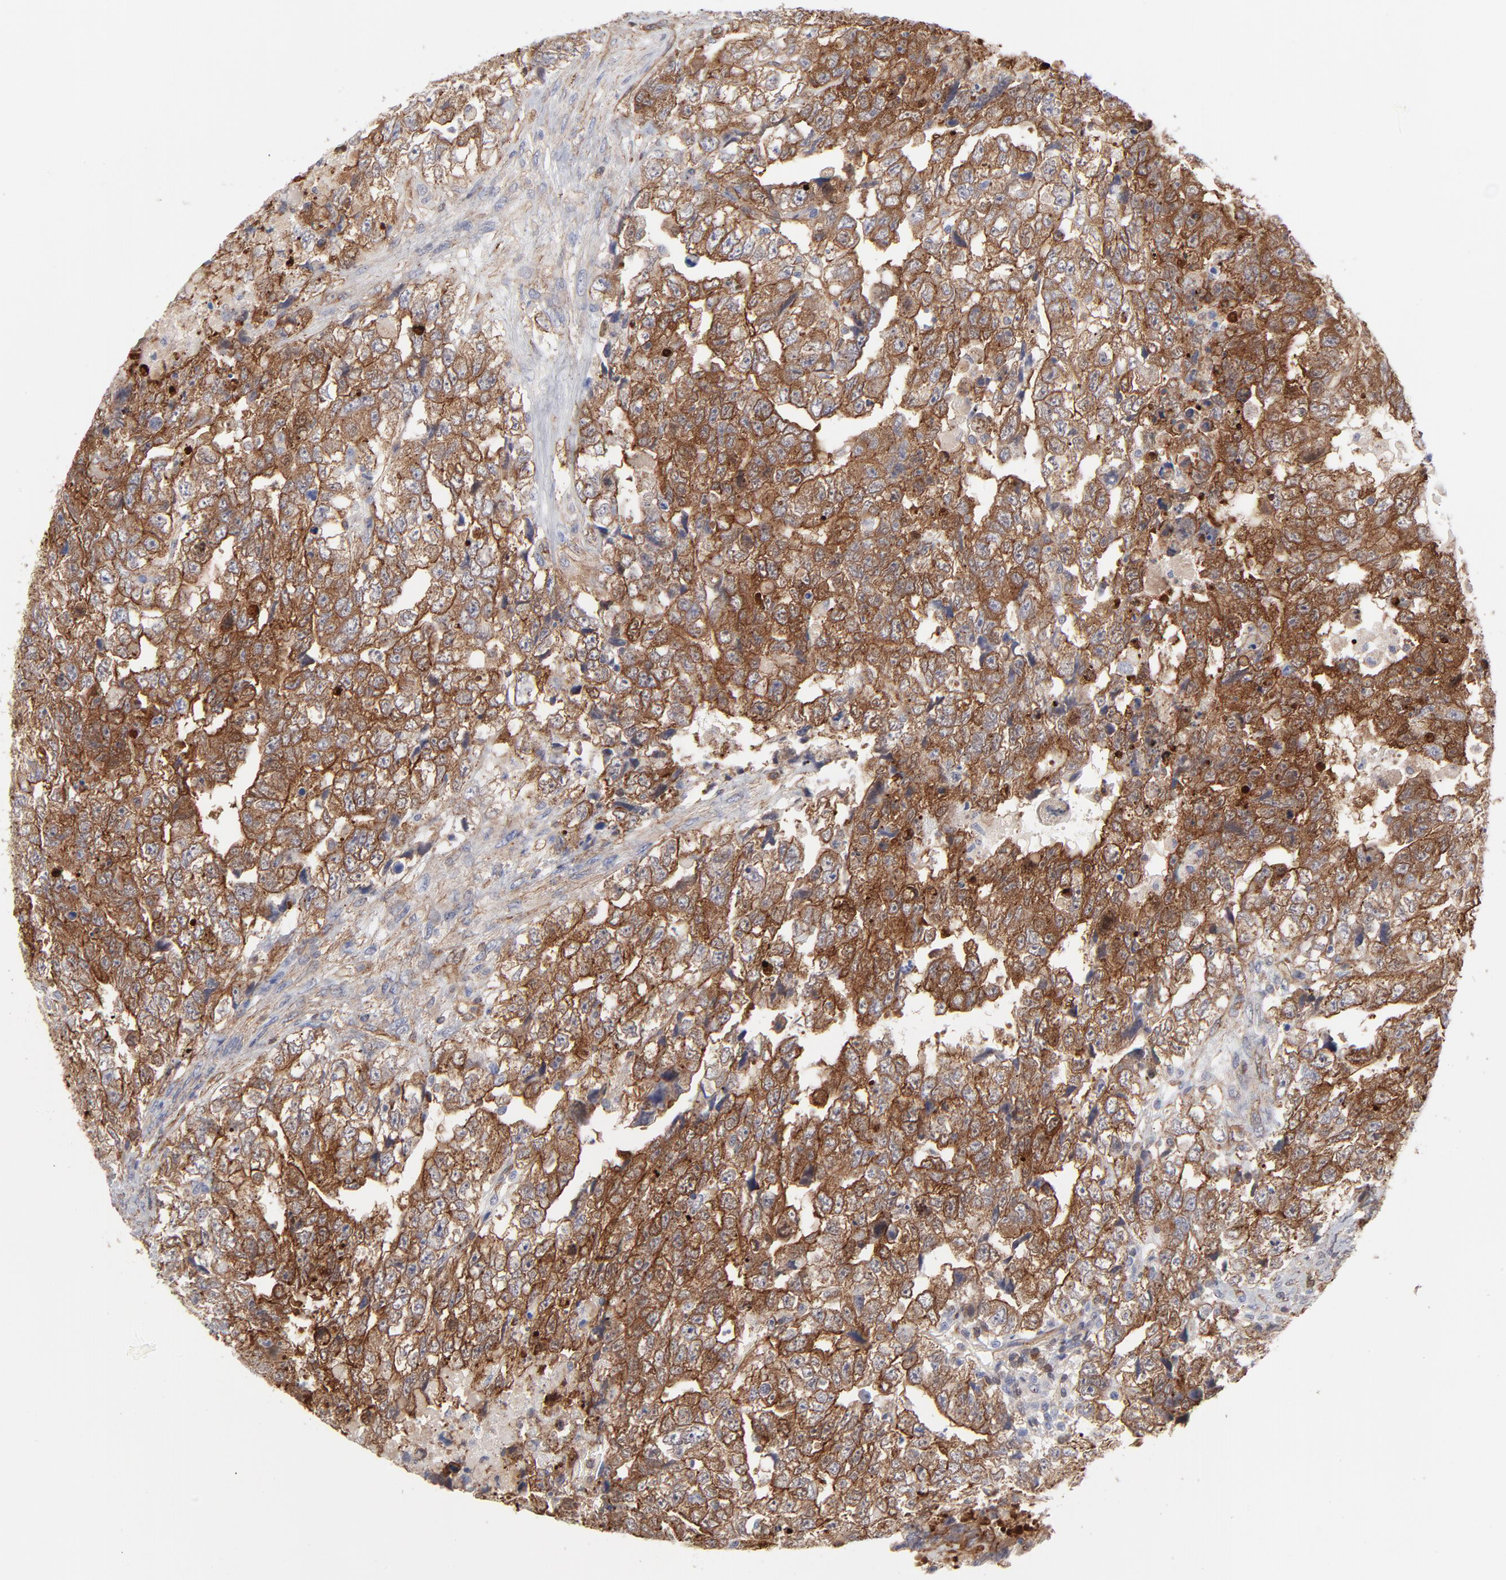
{"staining": {"intensity": "strong", "quantity": ">75%", "location": "cytoplasmic/membranous"}, "tissue": "testis cancer", "cell_type": "Tumor cells", "image_type": "cancer", "snomed": [{"axis": "morphology", "description": "Carcinoma, Embryonal, NOS"}, {"axis": "topography", "description": "Testis"}], "caption": "There is high levels of strong cytoplasmic/membranous expression in tumor cells of testis cancer, as demonstrated by immunohistochemical staining (brown color).", "gene": "PXN", "patient": {"sex": "male", "age": 36}}